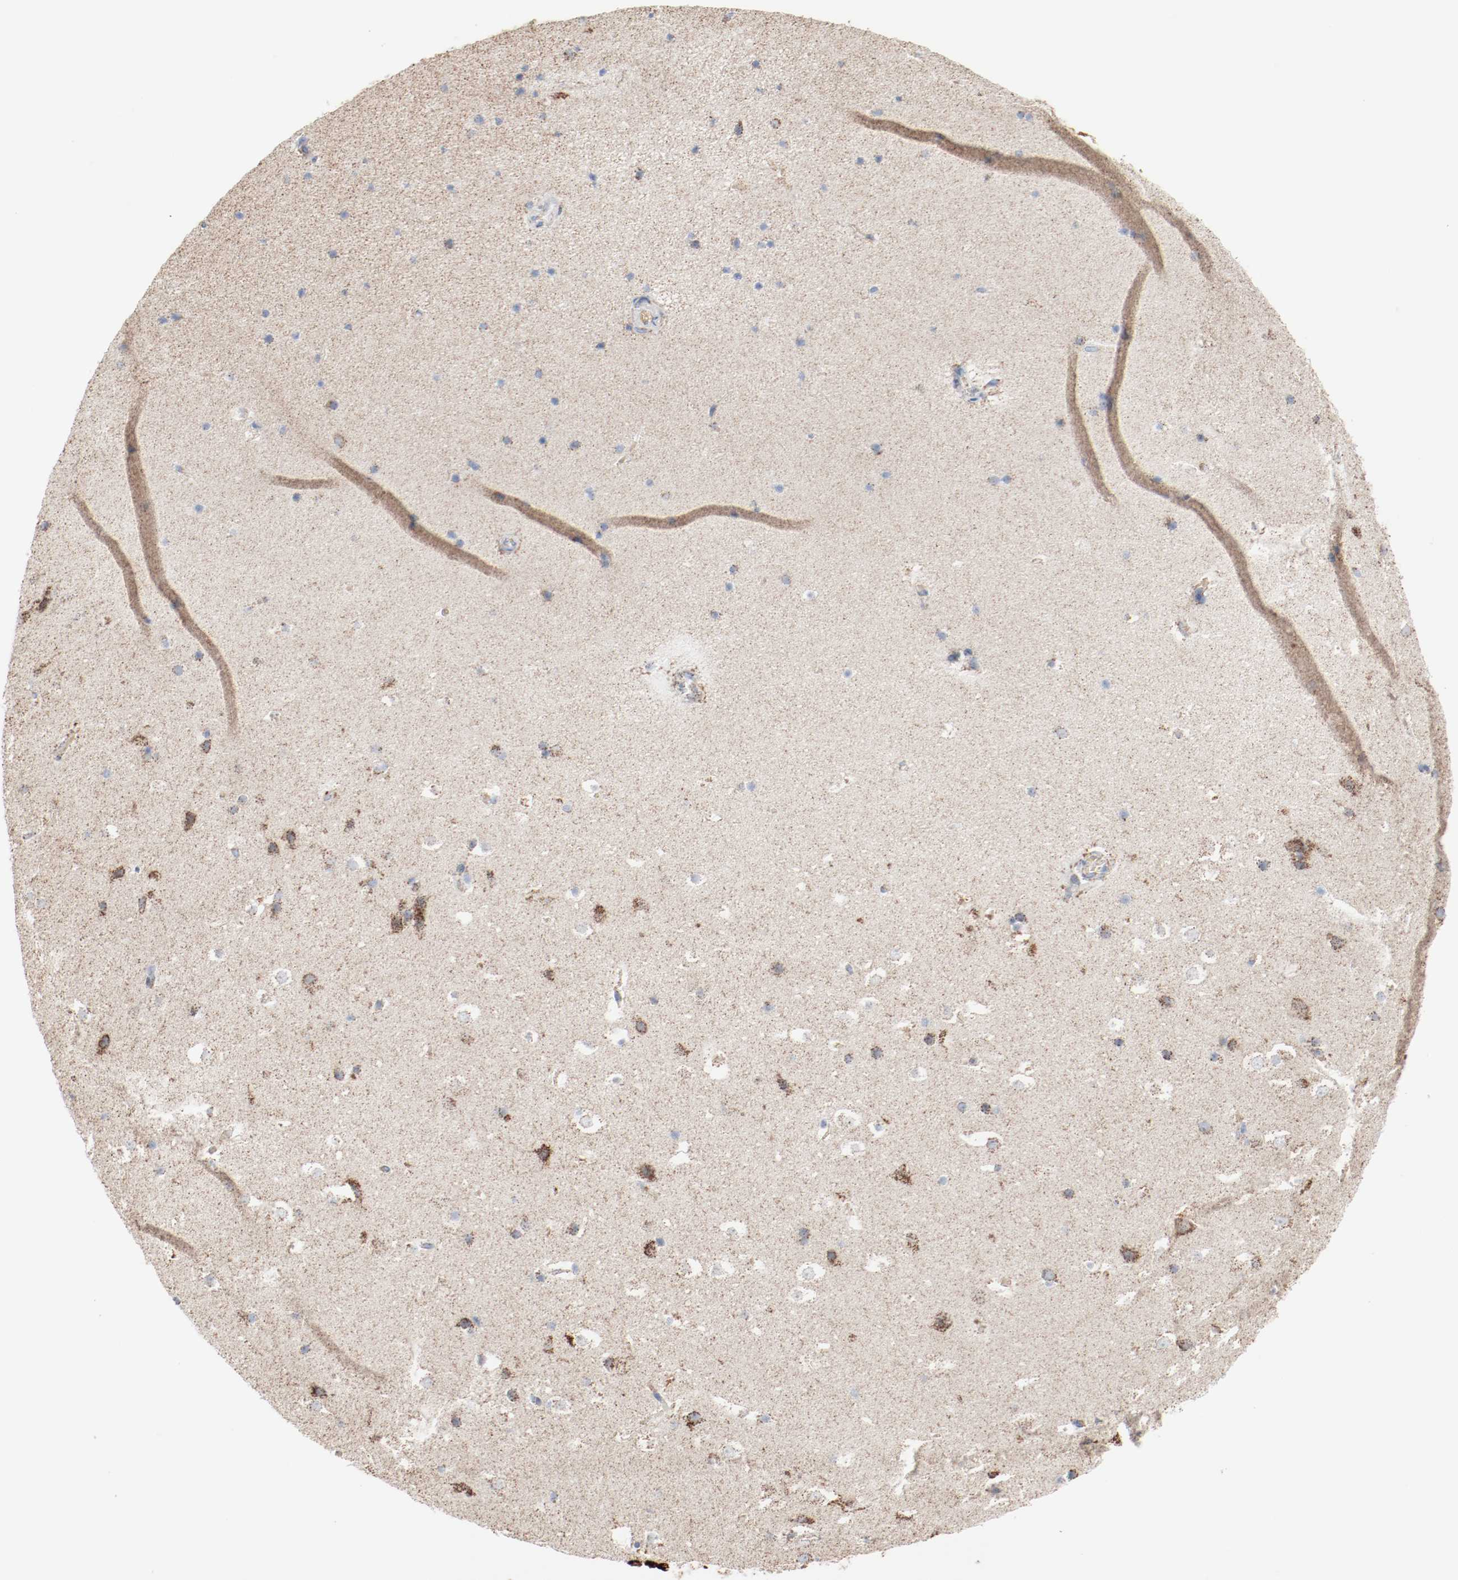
{"staining": {"intensity": "moderate", "quantity": ">75%", "location": "cytoplasmic/membranous"}, "tissue": "hippocampus", "cell_type": "Glial cells", "image_type": "normal", "snomed": [{"axis": "morphology", "description": "Normal tissue, NOS"}, {"axis": "topography", "description": "Hippocampus"}], "caption": "Benign hippocampus shows moderate cytoplasmic/membranous positivity in approximately >75% of glial cells The staining is performed using DAB brown chromogen to label protein expression. The nuclei are counter-stained blue using hematoxylin..", "gene": "NDUFB8", "patient": {"sex": "male", "age": 45}}